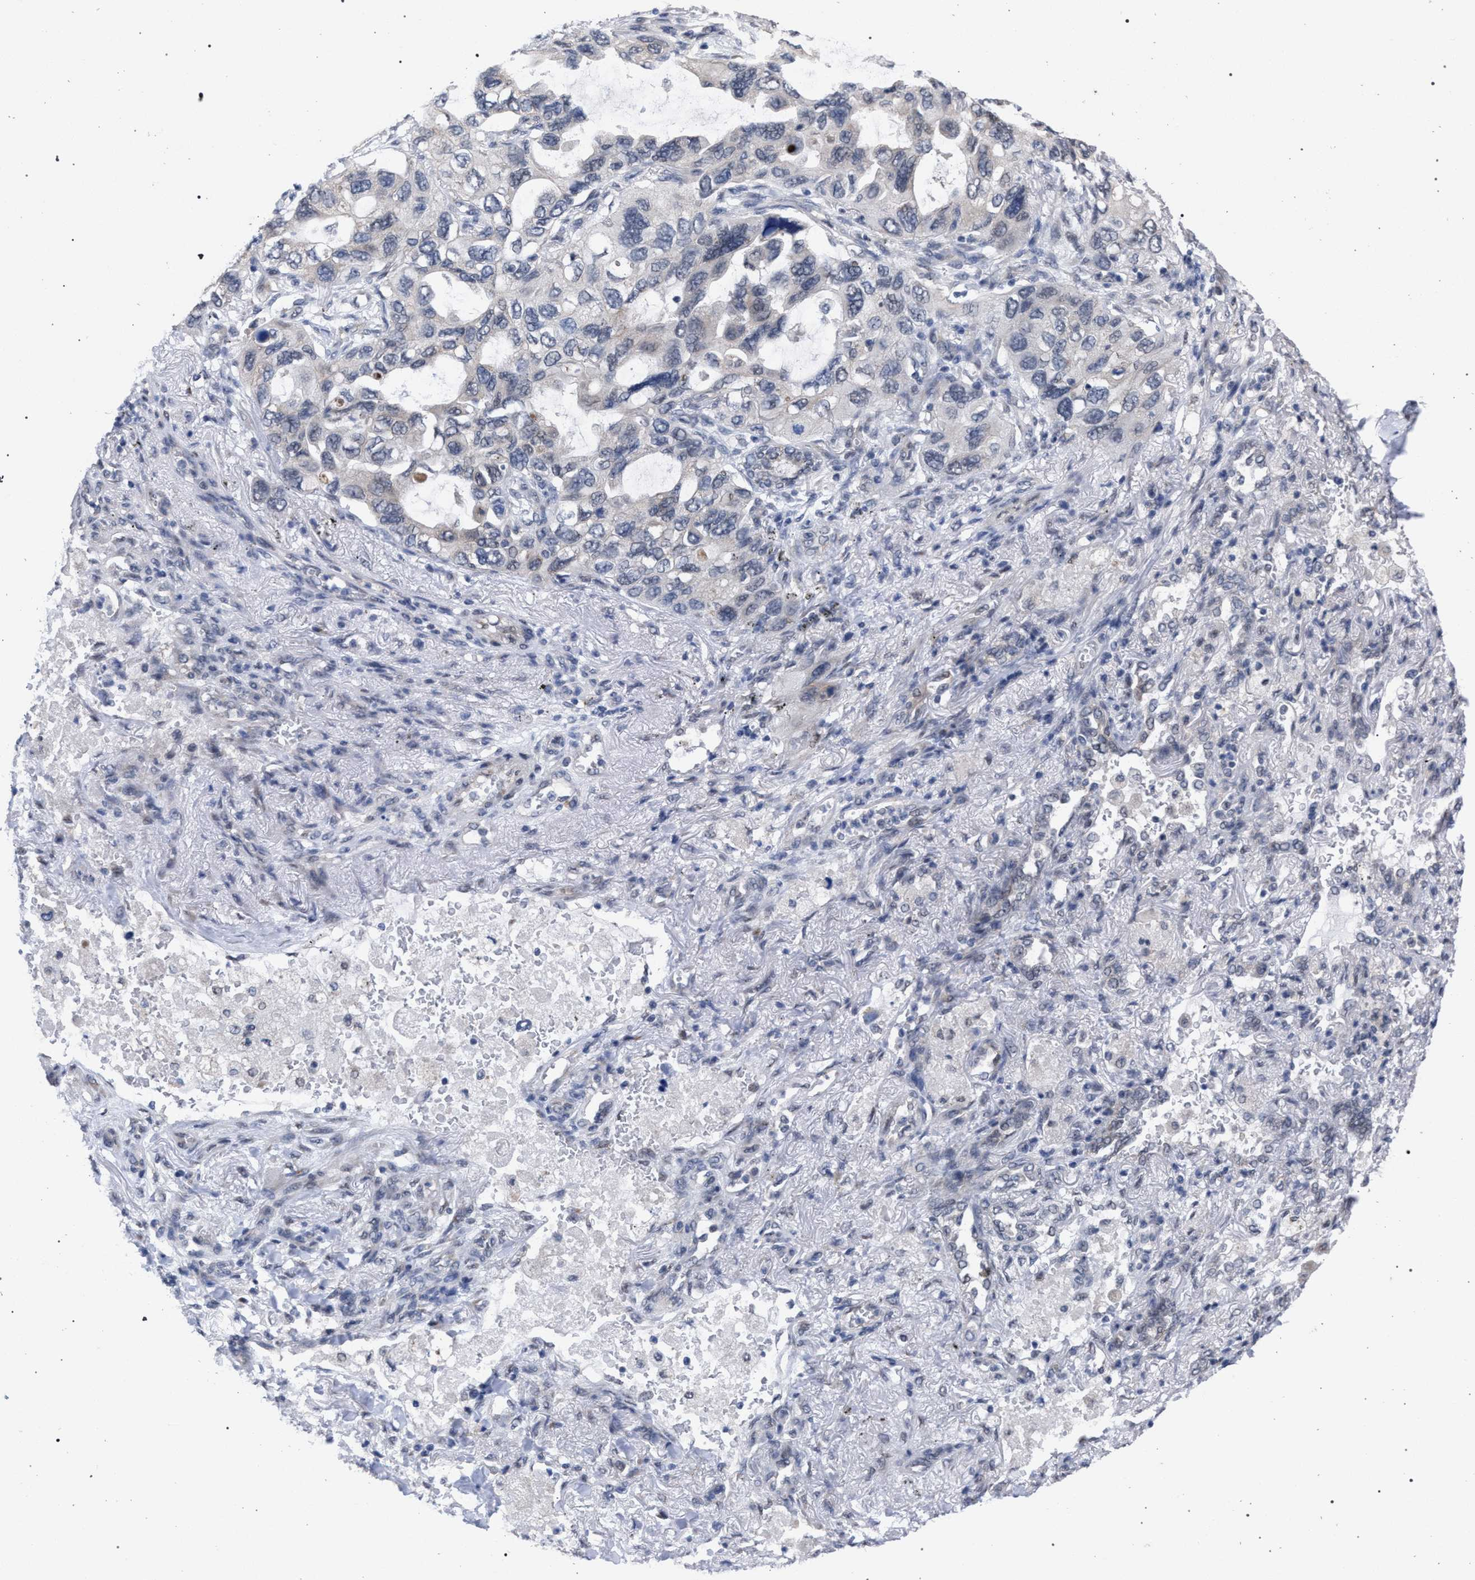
{"staining": {"intensity": "negative", "quantity": "none", "location": "none"}, "tissue": "lung cancer", "cell_type": "Tumor cells", "image_type": "cancer", "snomed": [{"axis": "morphology", "description": "Squamous cell carcinoma, NOS"}, {"axis": "topography", "description": "Lung"}], "caption": "Tumor cells are negative for brown protein staining in squamous cell carcinoma (lung).", "gene": "GOLGA2", "patient": {"sex": "female", "age": 73}}